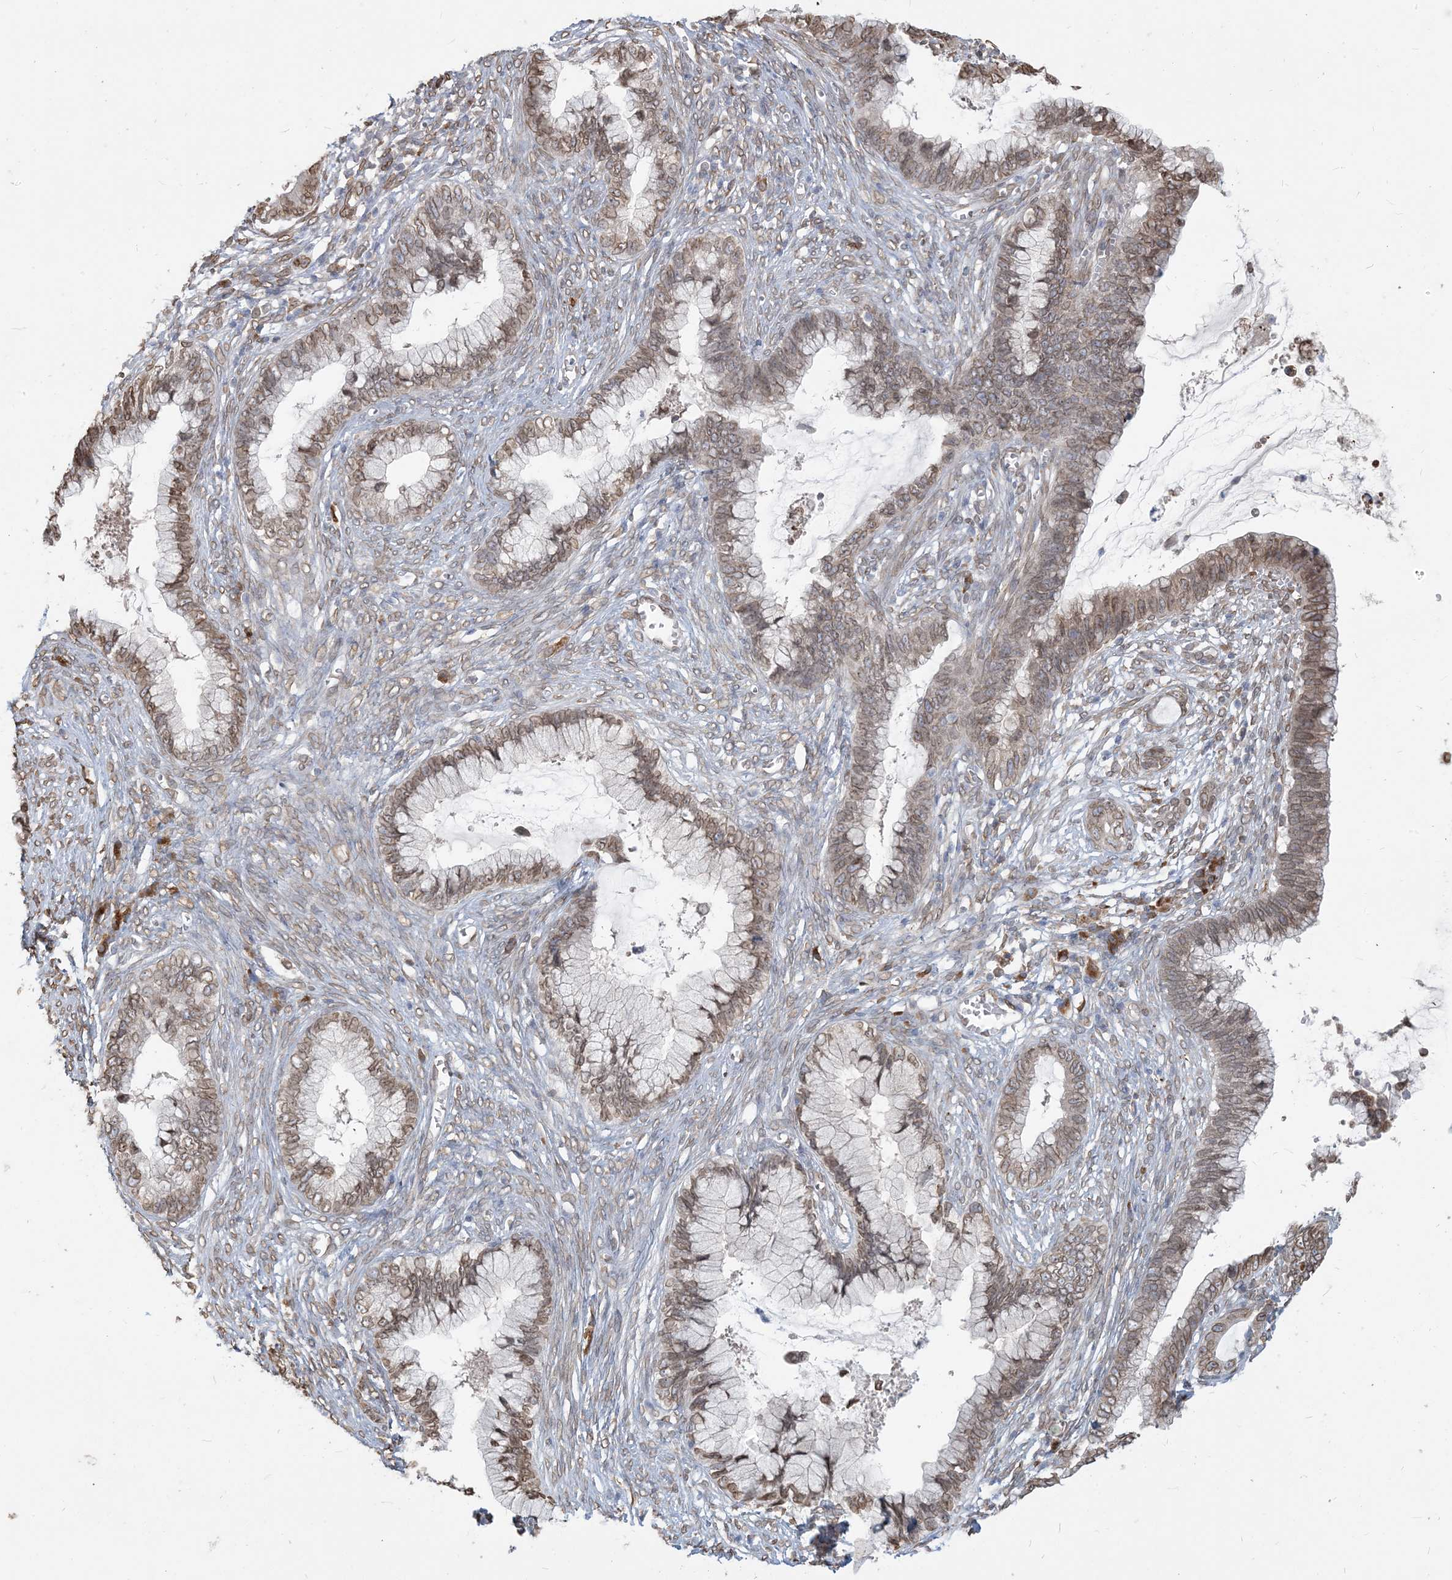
{"staining": {"intensity": "moderate", "quantity": ">75%", "location": "cytoplasmic/membranous,nuclear"}, "tissue": "cervical cancer", "cell_type": "Tumor cells", "image_type": "cancer", "snomed": [{"axis": "morphology", "description": "Adenocarcinoma, NOS"}, {"axis": "topography", "description": "Cervix"}], "caption": "This image reveals immunohistochemistry staining of human cervical adenocarcinoma, with medium moderate cytoplasmic/membranous and nuclear expression in about >75% of tumor cells.", "gene": "WWP1", "patient": {"sex": "female", "age": 44}}